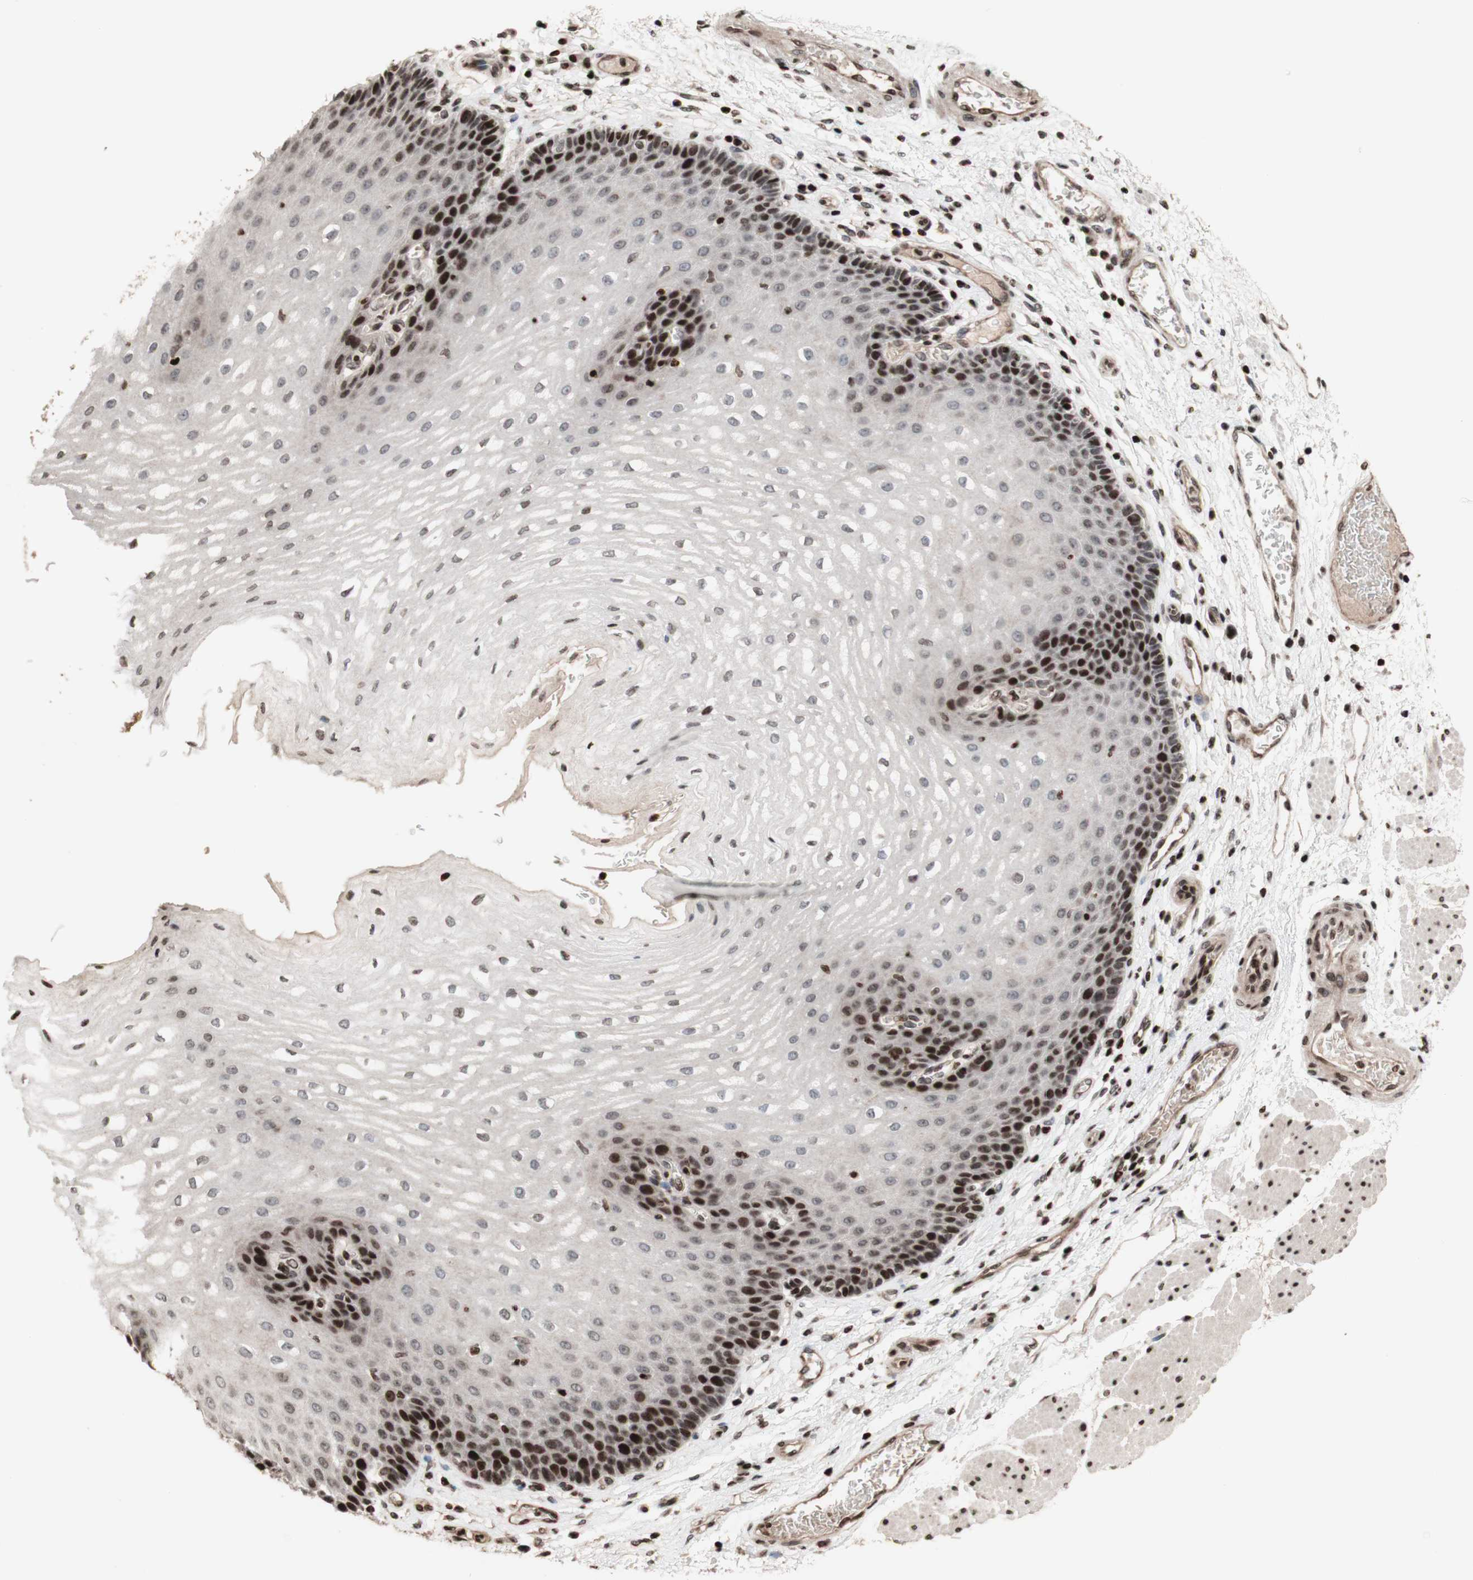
{"staining": {"intensity": "strong", "quantity": "<25%", "location": "nuclear"}, "tissue": "esophagus", "cell_type": "Squamous epithelial cells", "image_type": "normal", "snomed": [{"axis": "morphology", "description": "Normal tissue, NOS"}, {"axis": "topography", "description": "Esophagus"}], "caption": "Protein analysis of normal esophagus exhibits strong nuclear expression in about <25% of squamous epithelial cells. The protein of interest is shown in brown color, while the nuclei are stained blue.", "gene": "POLA1", "patient": {"sex": "male", "age": 54}}